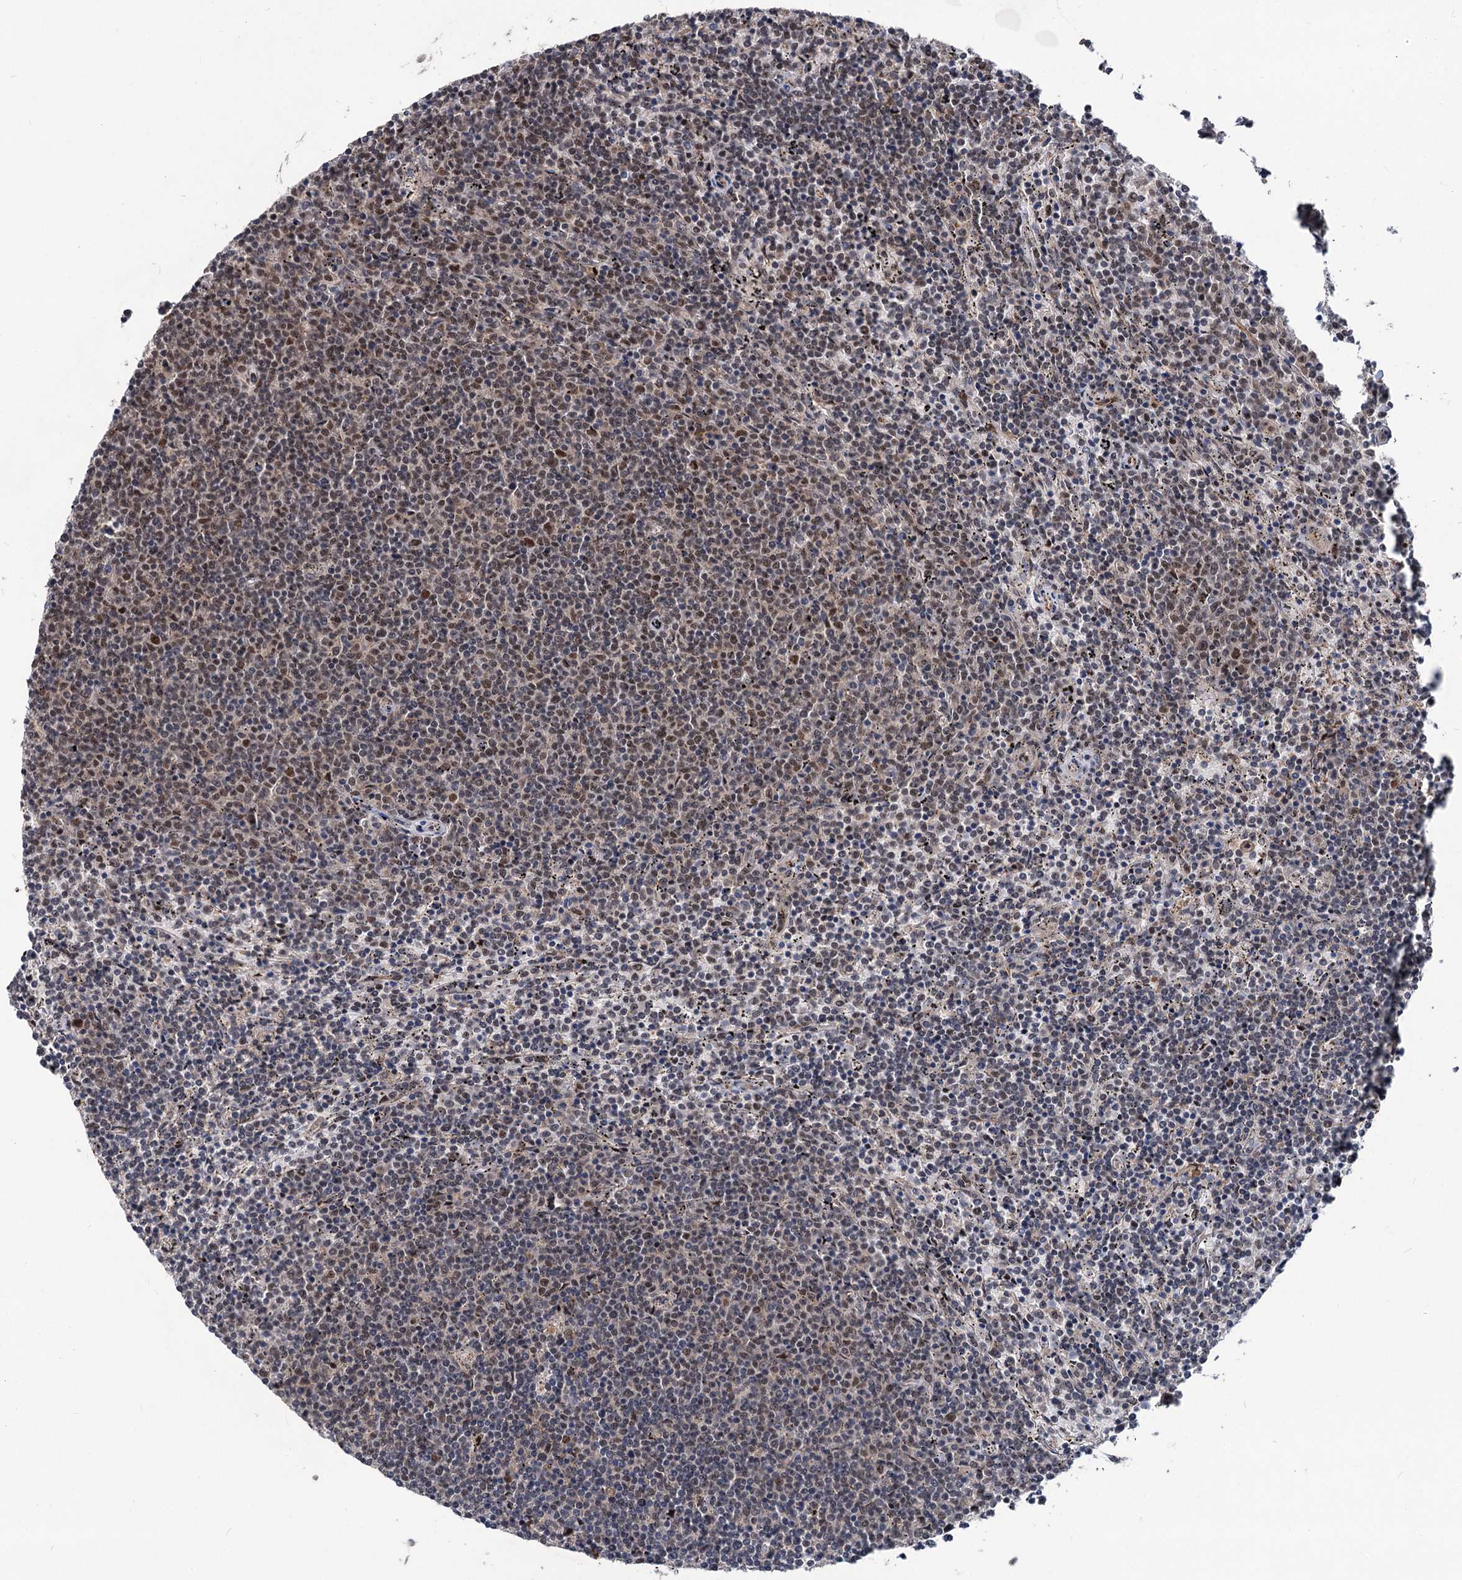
{"staining": {"intensity": "weak", "quantity": "<25%", "location": "nuclear"}, "tissue": "lymphoma", "cell_type": "Tumor cells", "image_type": "cancer", "snomed": [{"axis": "morphology", "description": "Malignant lymphoma, non-Hodgkin's type, Low grade"}, {"axis": "topography", "description": "Spleen"}], "caption": "Low-grade malignant lymphoma, non-Hodgkin's type stained for a protein using immunohistochemistry (IHC) displays no positivity tumor cells.", "gene": "PHF8", "patient": {"sex": "female", "age": 50}}